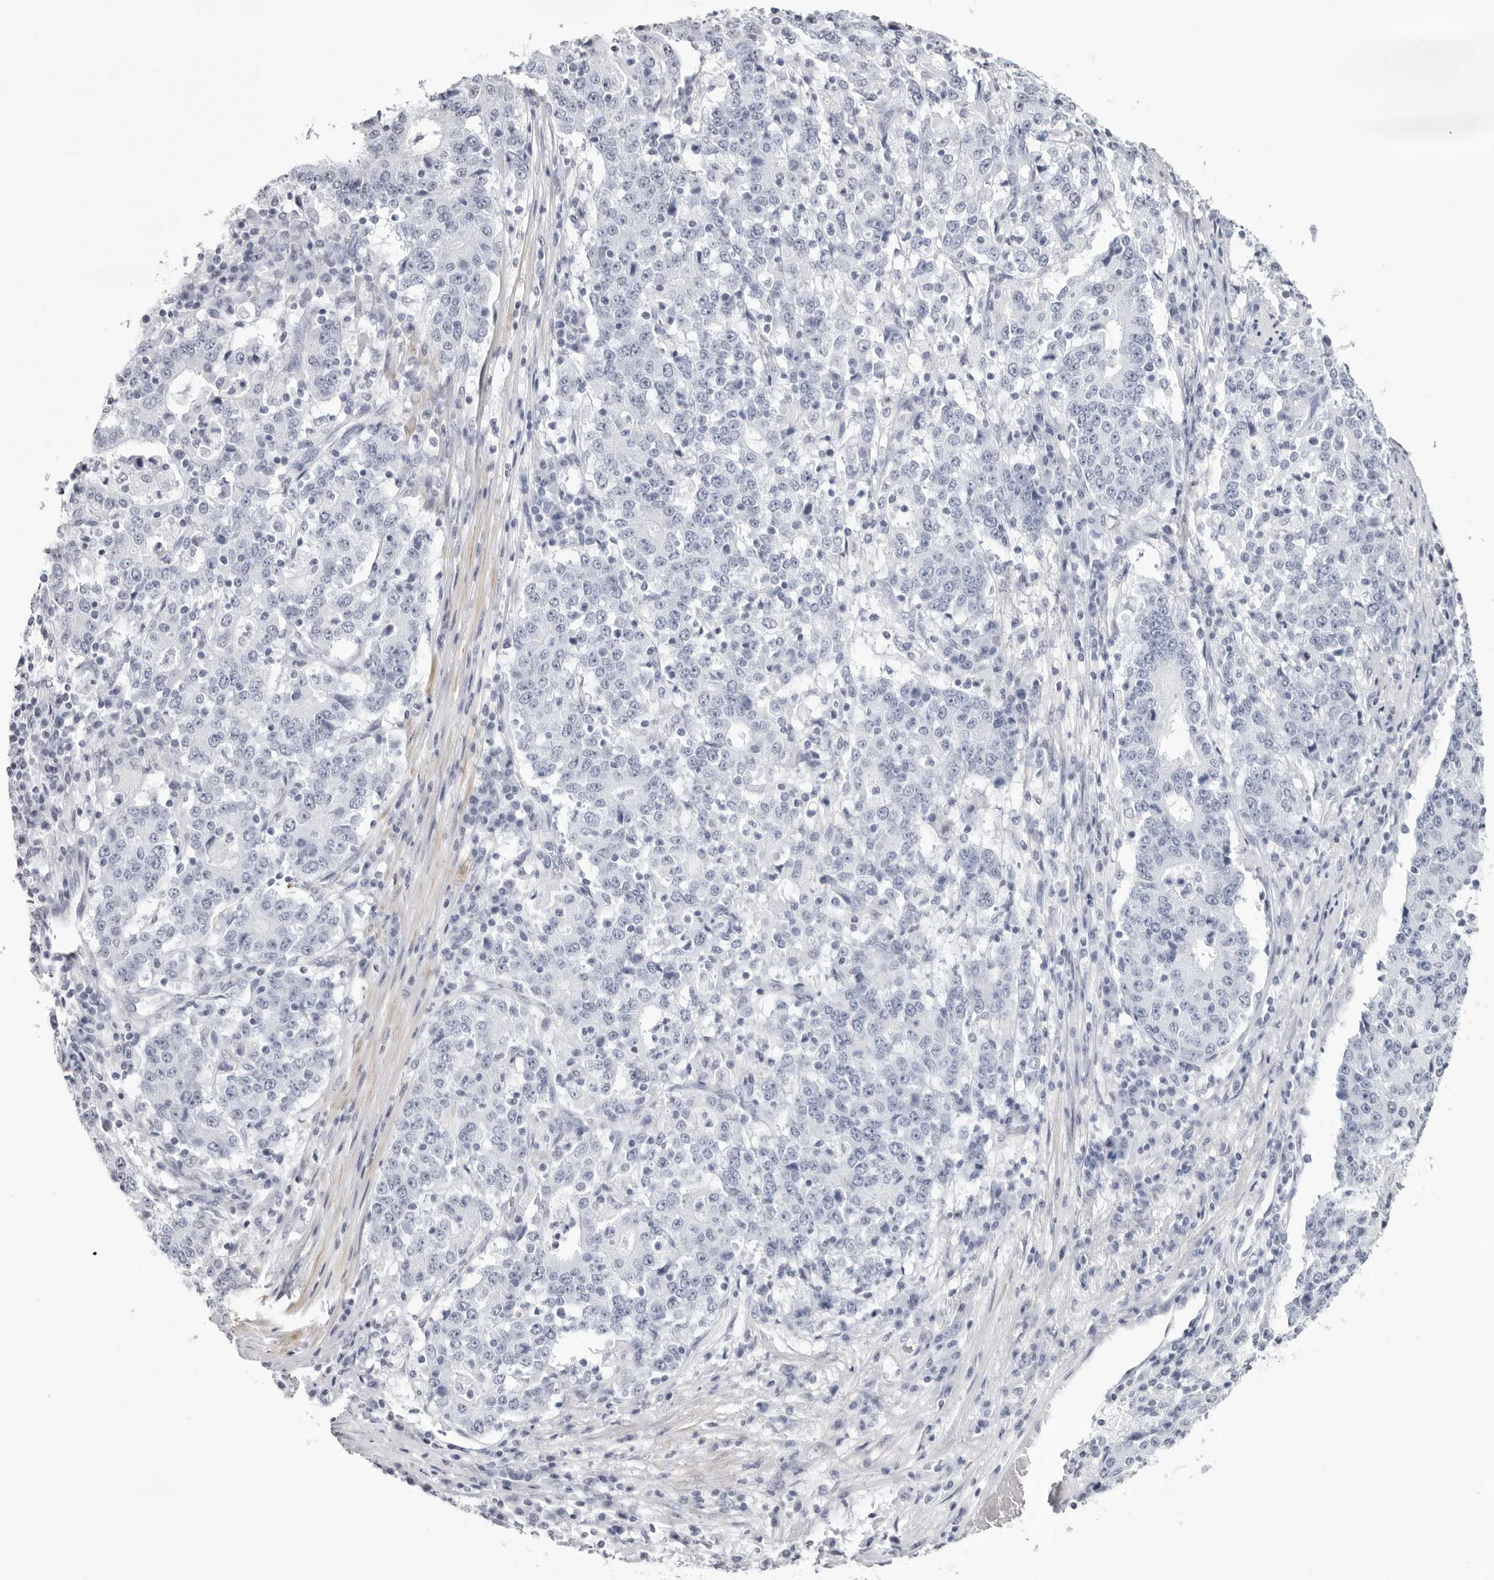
{"staining": {"intensity": "negative", "quantity": "none", "location": "none"}, "tissue": "stomach cancer", "cell_type": "Tumor cells", "image_type": "cancer", "snomed": [{"axis": "morphology", "description": "Adenocarcinoma, NOS"}, {"axis": "topography", "description": "Stomach"}], "caption": "This is a image of immunohistochemistry staining of stomach cancer (adenocarcinoma), which shows no positivity in tumor cells.", "gene": "INSL3", "patient": {"sex": "male", "age": 59}}